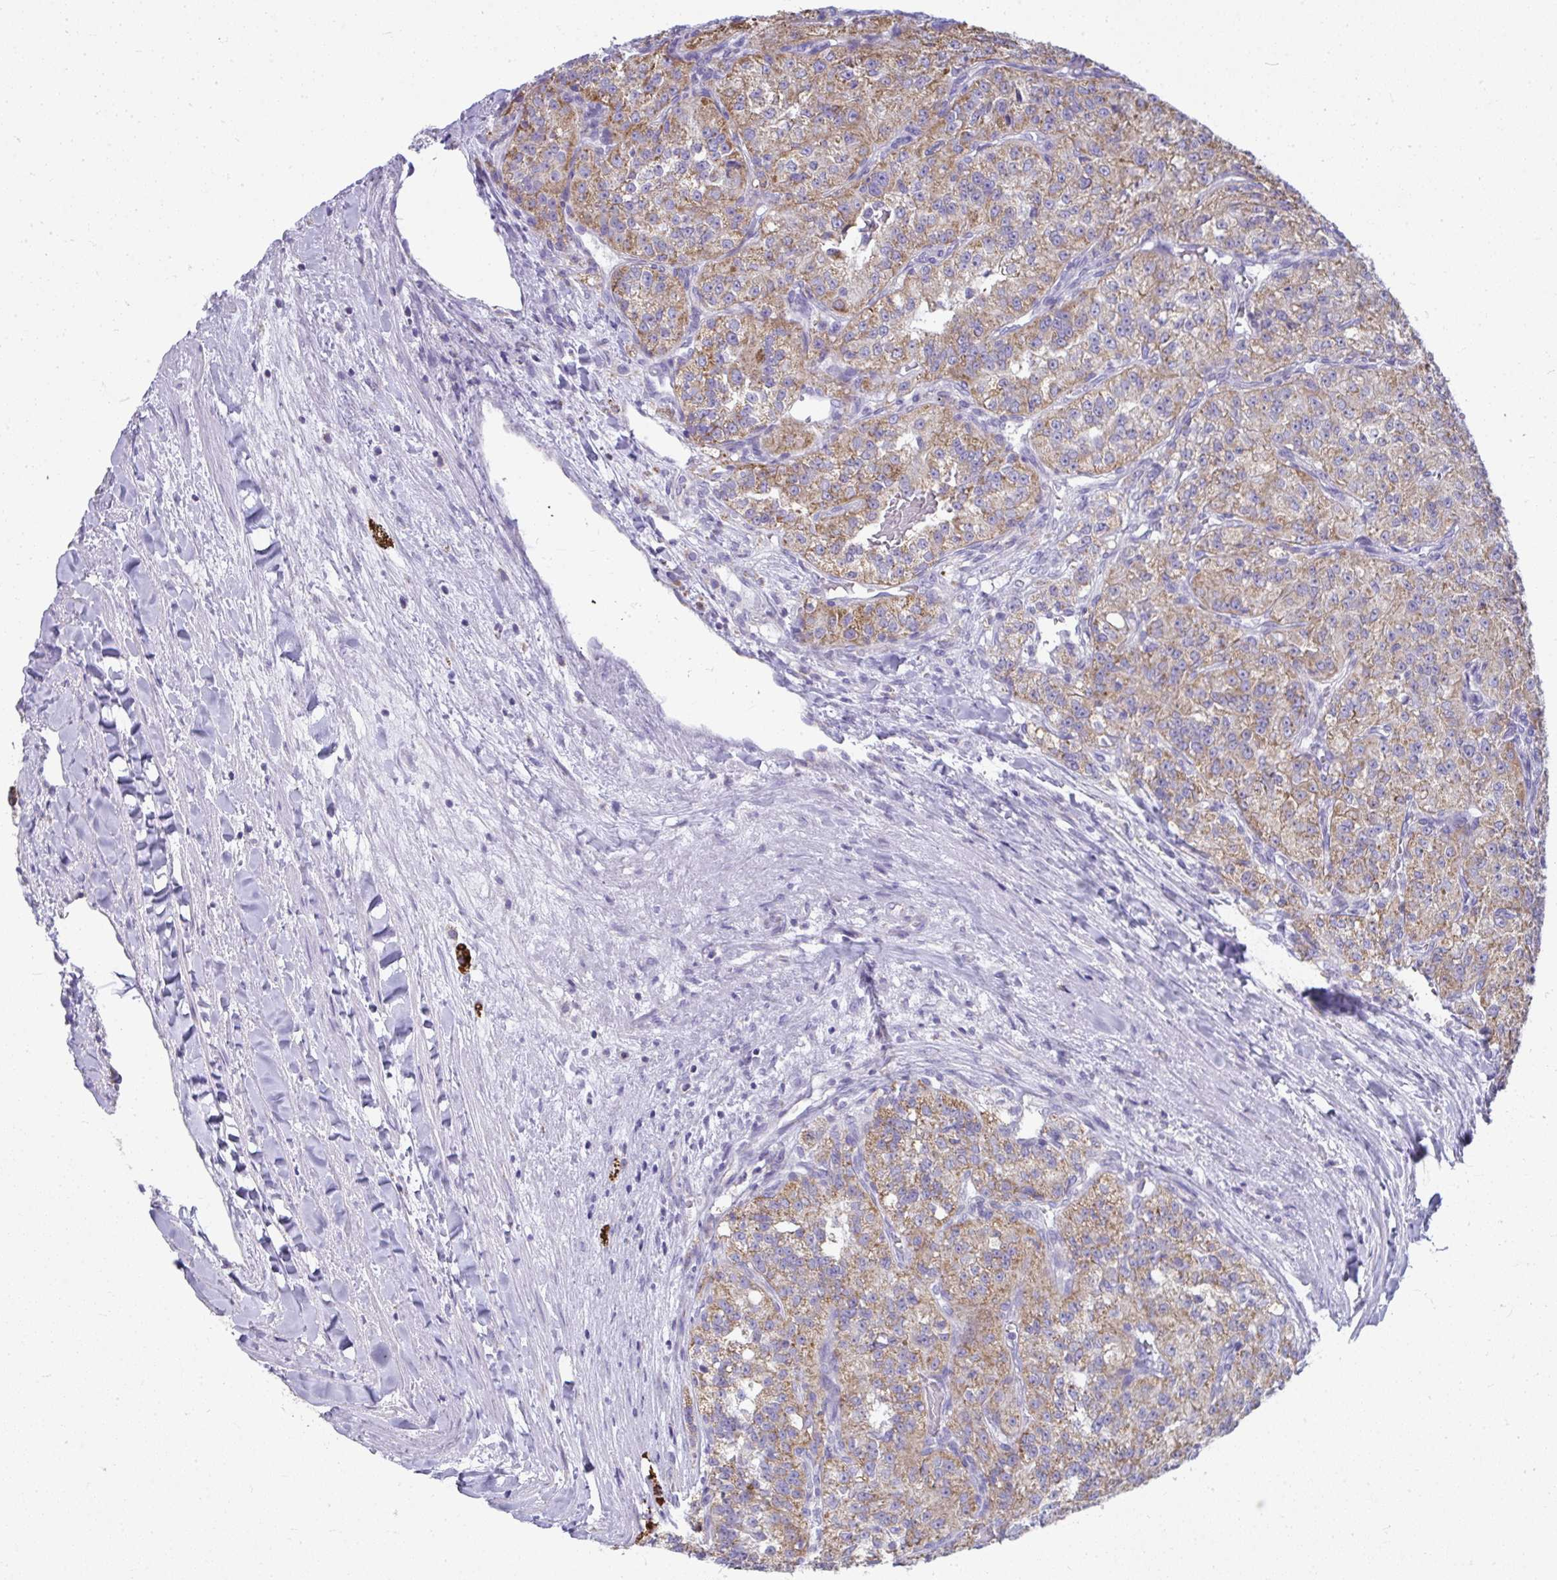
{"staining": {"intensity": "moderate", "quantity": ">75%", "location": "cytoplasmic/membranous"}, "tissue": "renal cancer", "cell_type": "Tumor cells", "image_type": "cancer", "snomed": [{"axis": "morphology", "description": "Adenocarcinoma, NOS"}, {"axis": "topography", "description": "Kidney"}], "caption": "An image showing moderate cytoplasmic/membranous positivity in approximately >75% of tumor cells in adenocarcinoma (renal), as visualized by brown immunohistochemical staining.", "gene": "SLC6A1", "patient": {"sex": "female", "age": 63}}